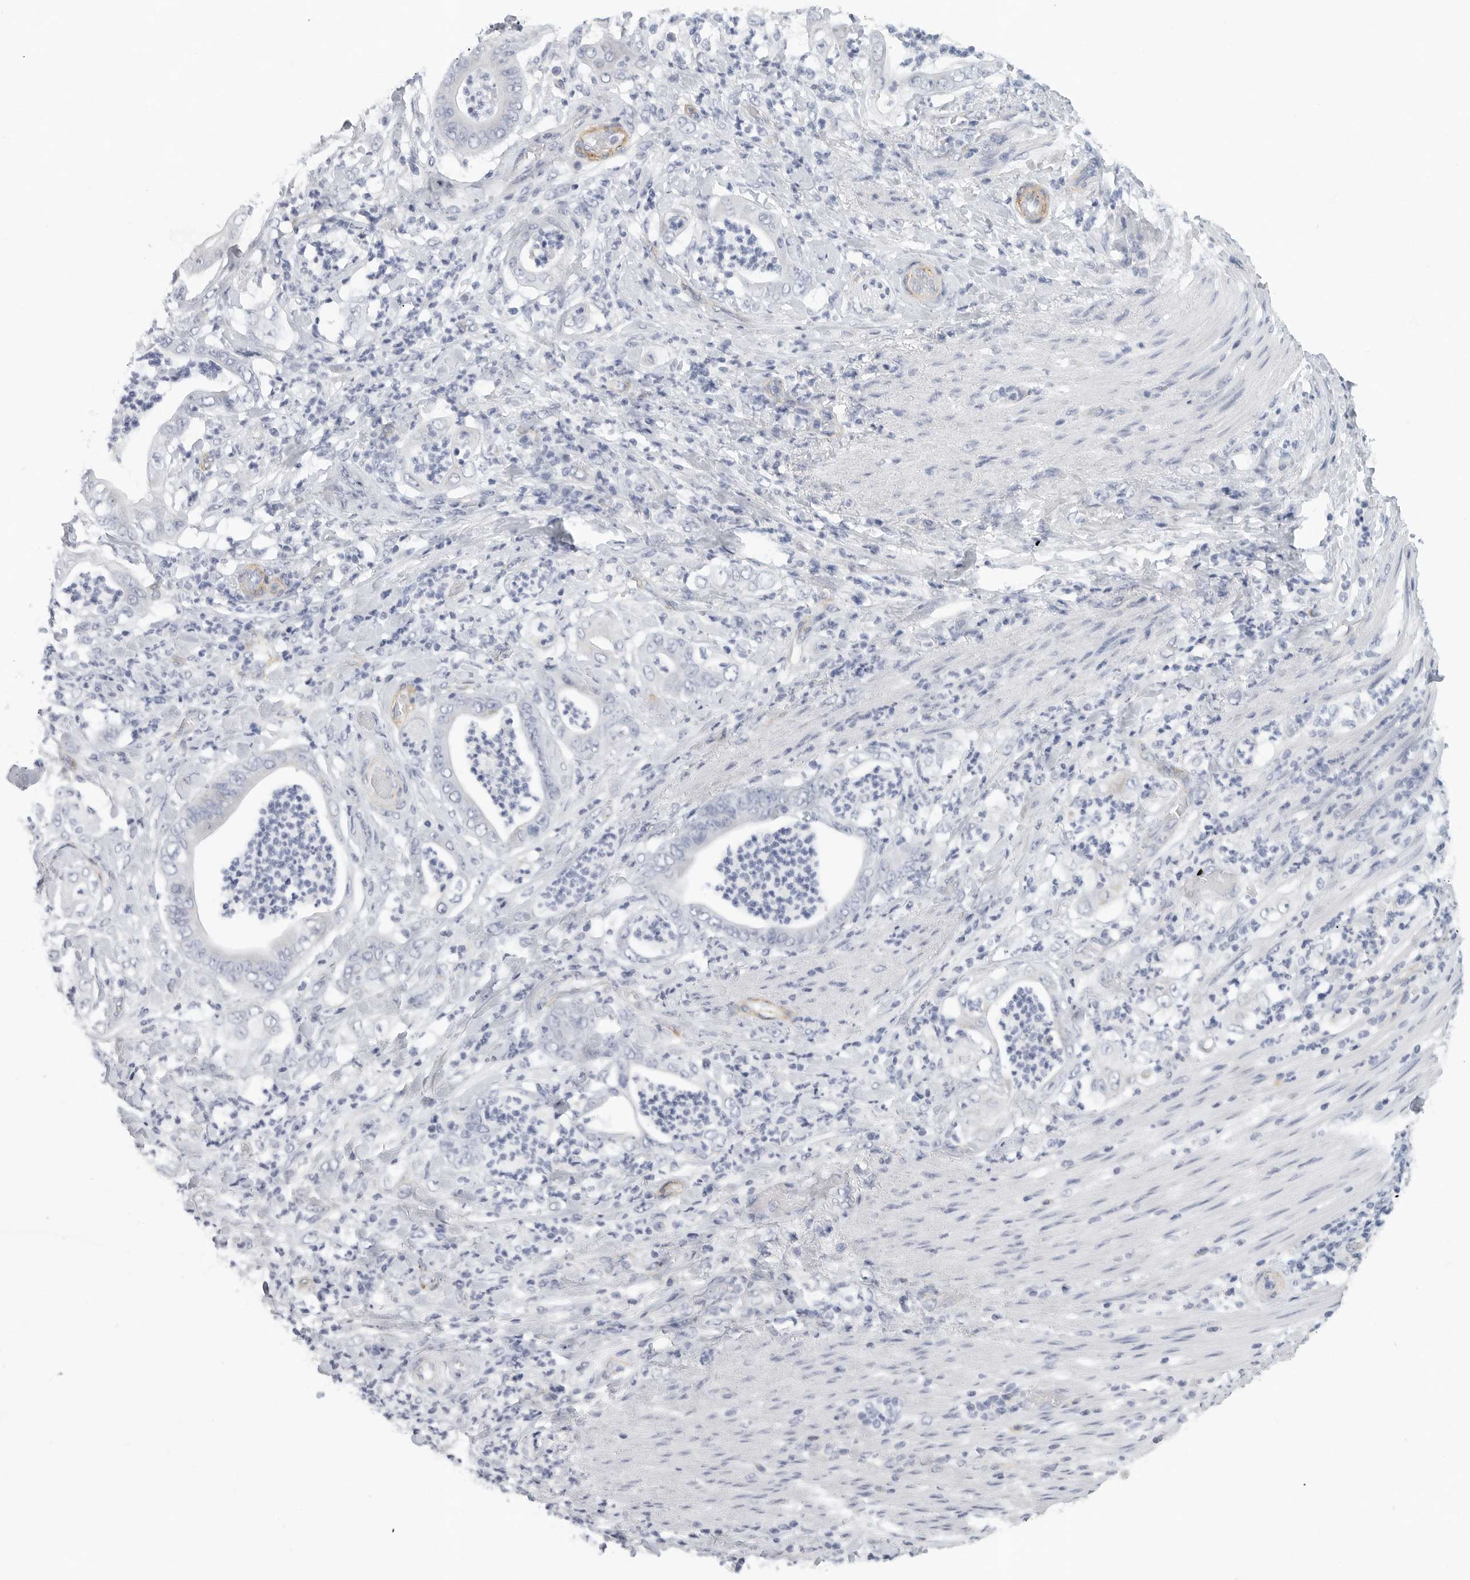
{"staining": {"intensity": "negative", "quantity": "none", "location": "none"}, "tissue": "stomach cancer", "cell_type": "Tumor cells", "image_type": "cancer", "snomed": [{"axis": "morphology", "description": "Adenocarcinoma, NOS"}, {"axis": "topography", "description": "Stomach"}], "caption": "IHC of human adenocarcinoma (stomach) shows no staining in tumor cells.", "gene": "TNR", "patient": {"sex": "female", "age": 73}}